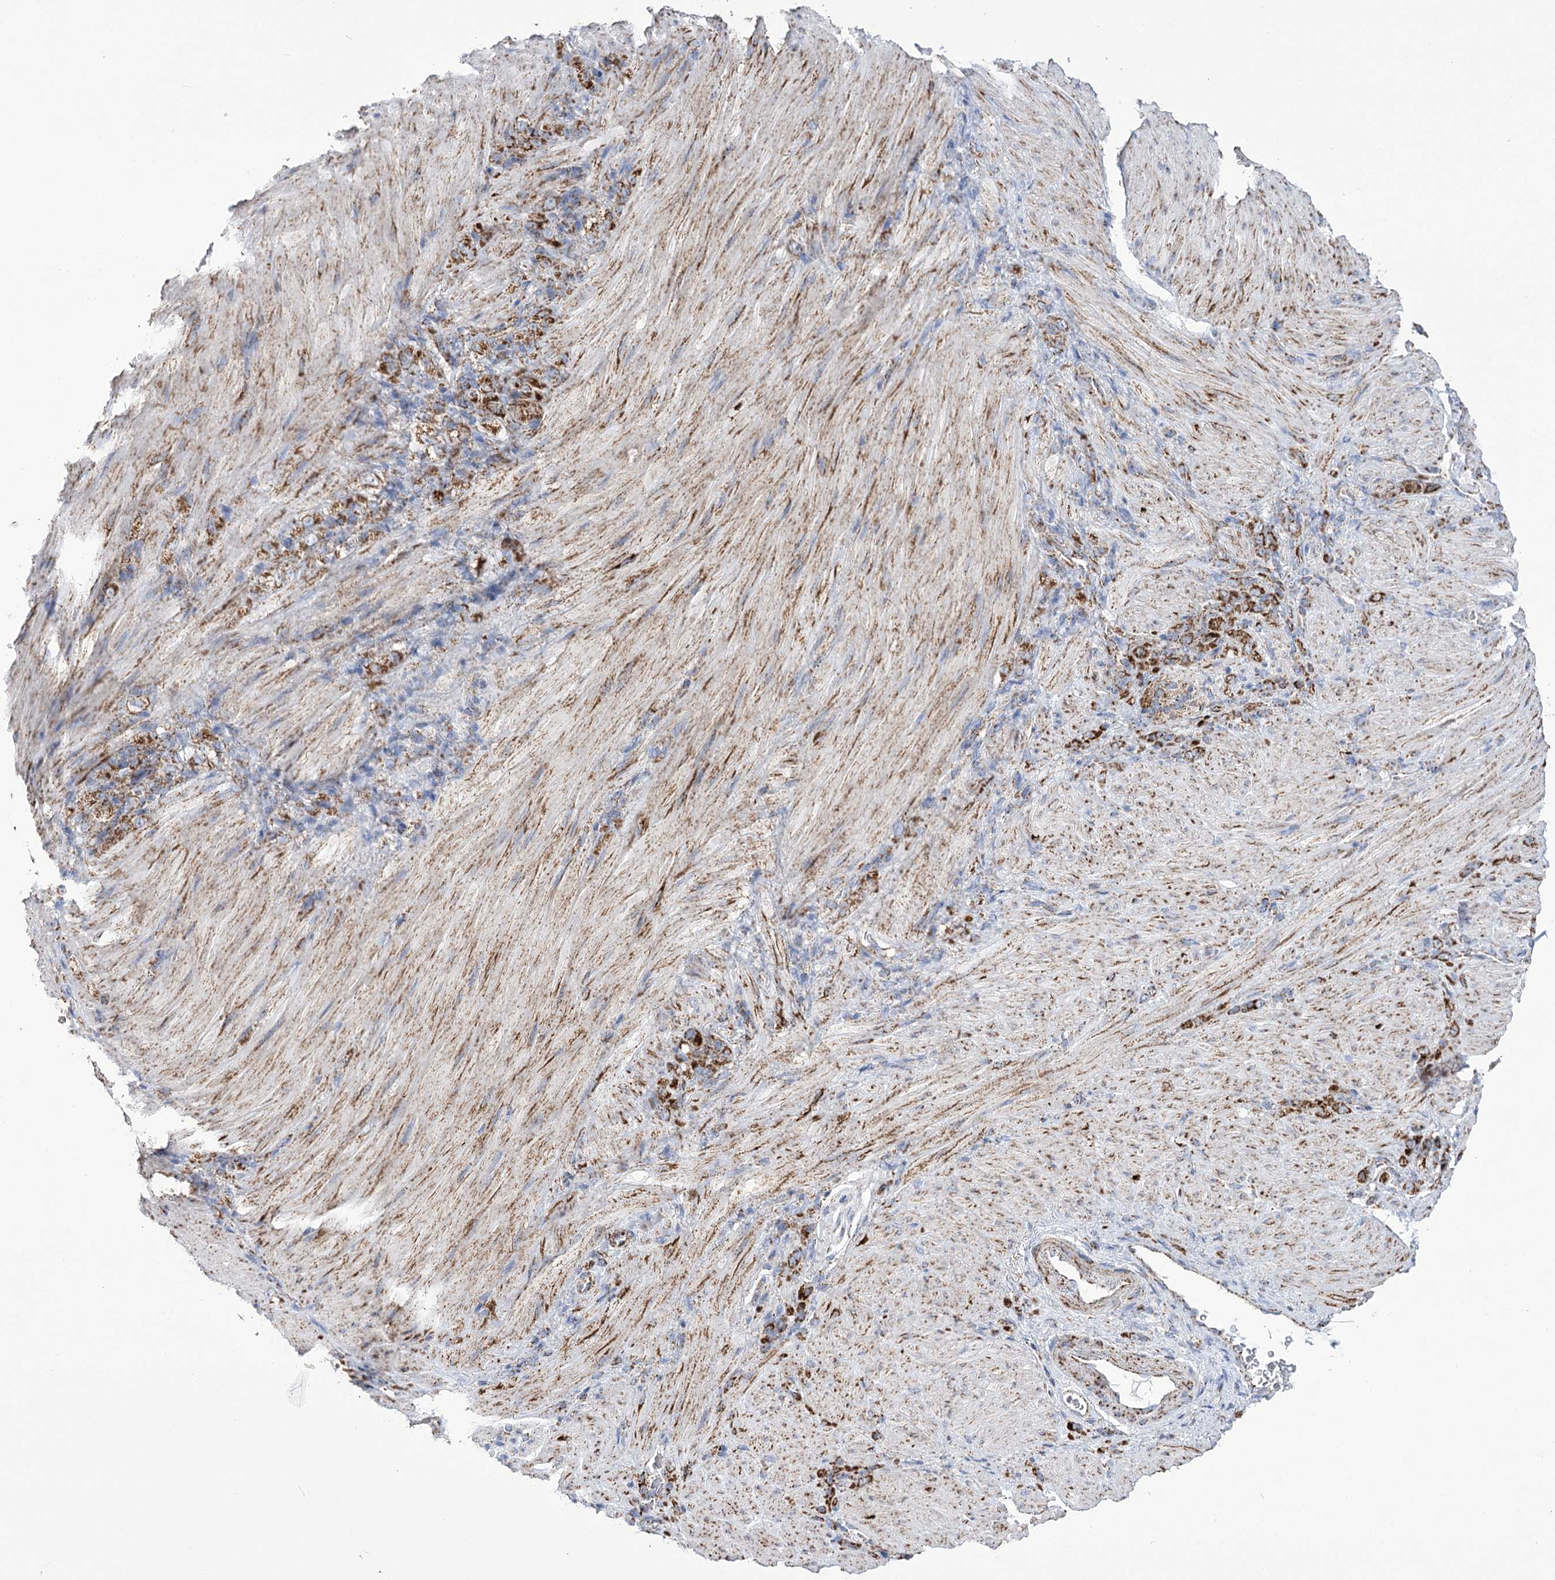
{"staining": {"intensity": "strong", "quantity": ">75%", "location": "cytoplasmic/membranous"}, "tissue": "stomach cancer", "cell_type": "Tumor cells", "image_type": "cancer", "snomed": [{"axis": "morphology", "description": "Normal tissue, NOS"}, {"axis": "morphology", "description": "Adenocarcinoma, NOS"}, {"axis": "topography", "description": "Stomach"}], "caption": "Stomach adenocarcinoma was stained to show a protein in brown. There is high levels of strong cytoplasmic/membranous staining in about >75% of tumor cells.", "gene": "PDHB", "patient": {"sex": "male", "age": 82}}